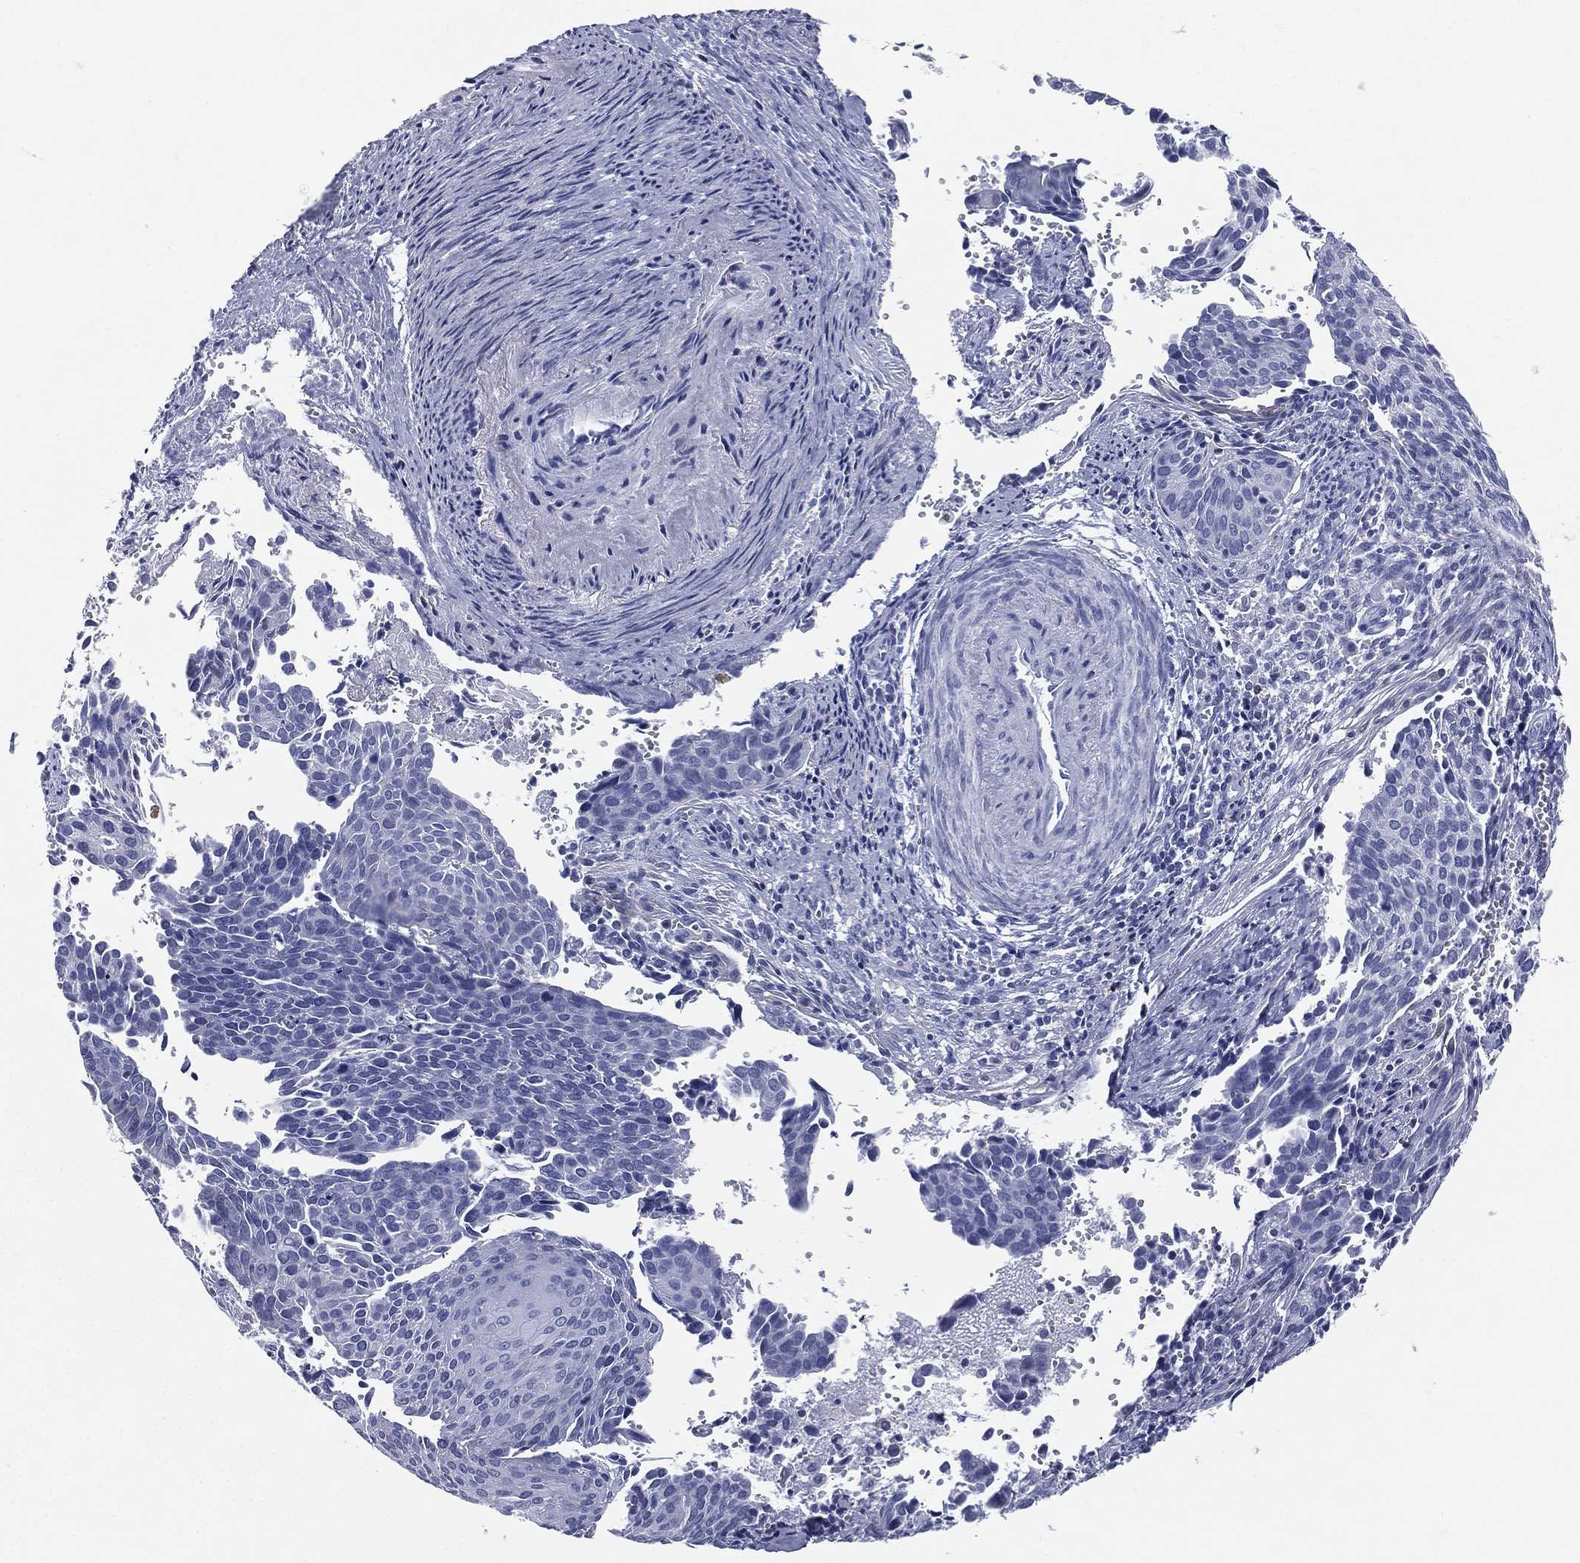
{"staining": {"intensity": "negative", "quantity": "none", "location": "none"}, "tissue": "cervical cancer", "cell_type": "Tumor cells", "image_type": "cancer", "snomed": [{"axis": "morphology", "description": "Squamous cell carcinoma, NOS"}, {"axis": "topography", "description": "Cervix"}], "caption": "The histopathology image displays no significant expression in tumor cells of squamous cell carcinoma (cervical).", "gene": "HLA-DOA", "patient": {"sex": "female", "age": 29}}